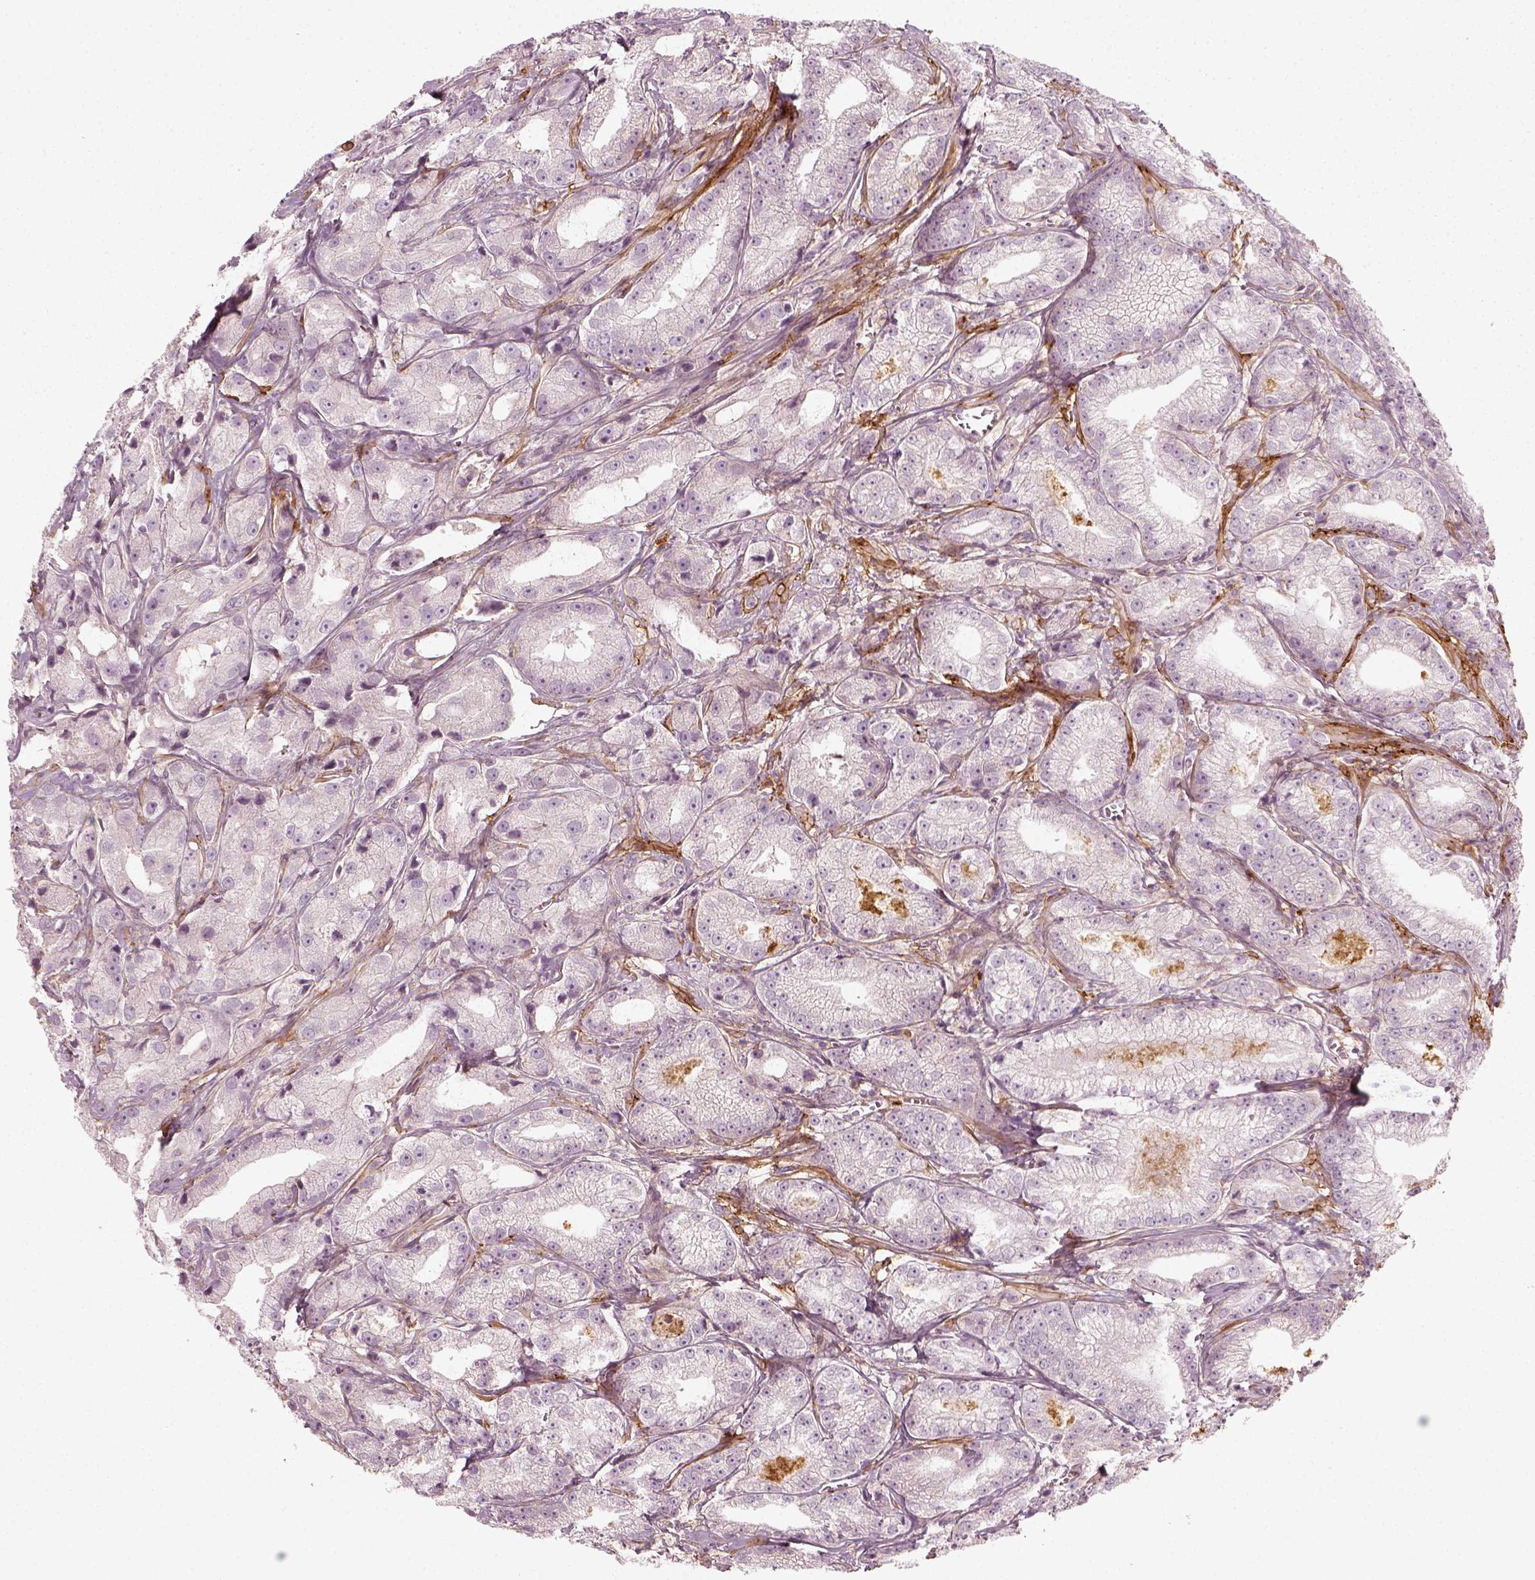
{"staining": {"intensity": "negative", "quantity": "none", "location": "none"}, "tissue": "prostate cancer", "cell_type": "Tumor cells", "image_type": "cancer", "snomed": [{"axis": "morphology", "description": "Adenocarcinoma, High grade"}, {"axis": "topography", "description": "Prostate"}], "caption": "DAB immunohistochemical staining of human prostate high-grade adenocarcinoma shows no significant staining in tumor cells.", "gene": "NPTN", "patient": {"sex": "male", "age": 64}}